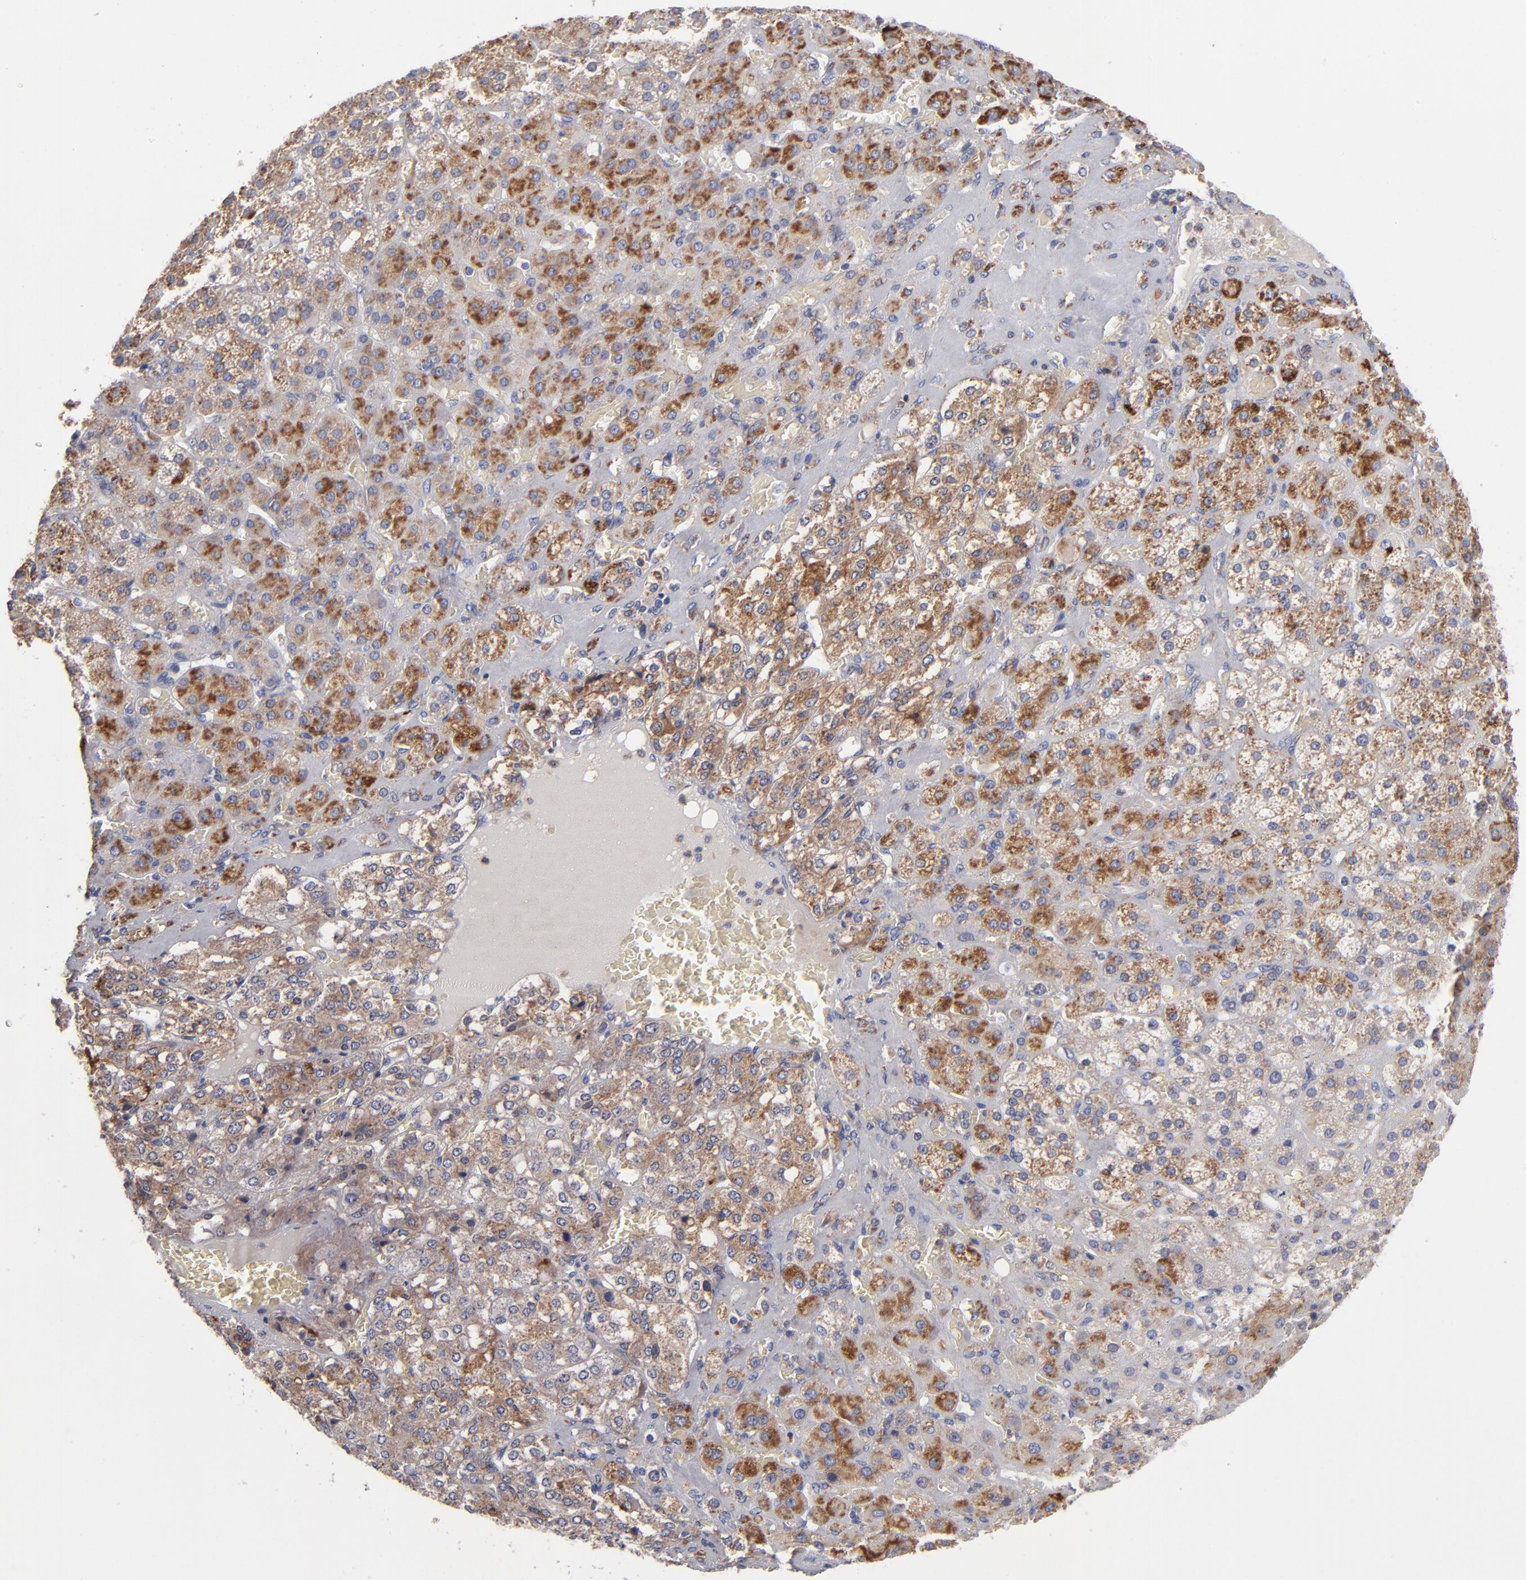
{"staining": {"intensity": "moderate", "quantity": ">75%", "location": "cytoplasmic/membranous"}, "tissue": "adrenal gland", "cell_type": "Glandular cells", "image_type": "normal", "snomed": [{"axis": "morphology", "description": "Normal tissue, NOS"}, {"axis": "topography", "description": "Adrenal gland"}], "caption": "Immunohistochemistry of benign human adrenal gland displays medium levels of moderate cytoplasmic/membranous staining in approximately >75% of glandular cells. The protein is stained brown, and the nuclei are stained in blue (DAB IHC with brightfield microscopy, high magnification).", "gene": "RRAGA", "patient": {"sex": "female", "age": 71}}